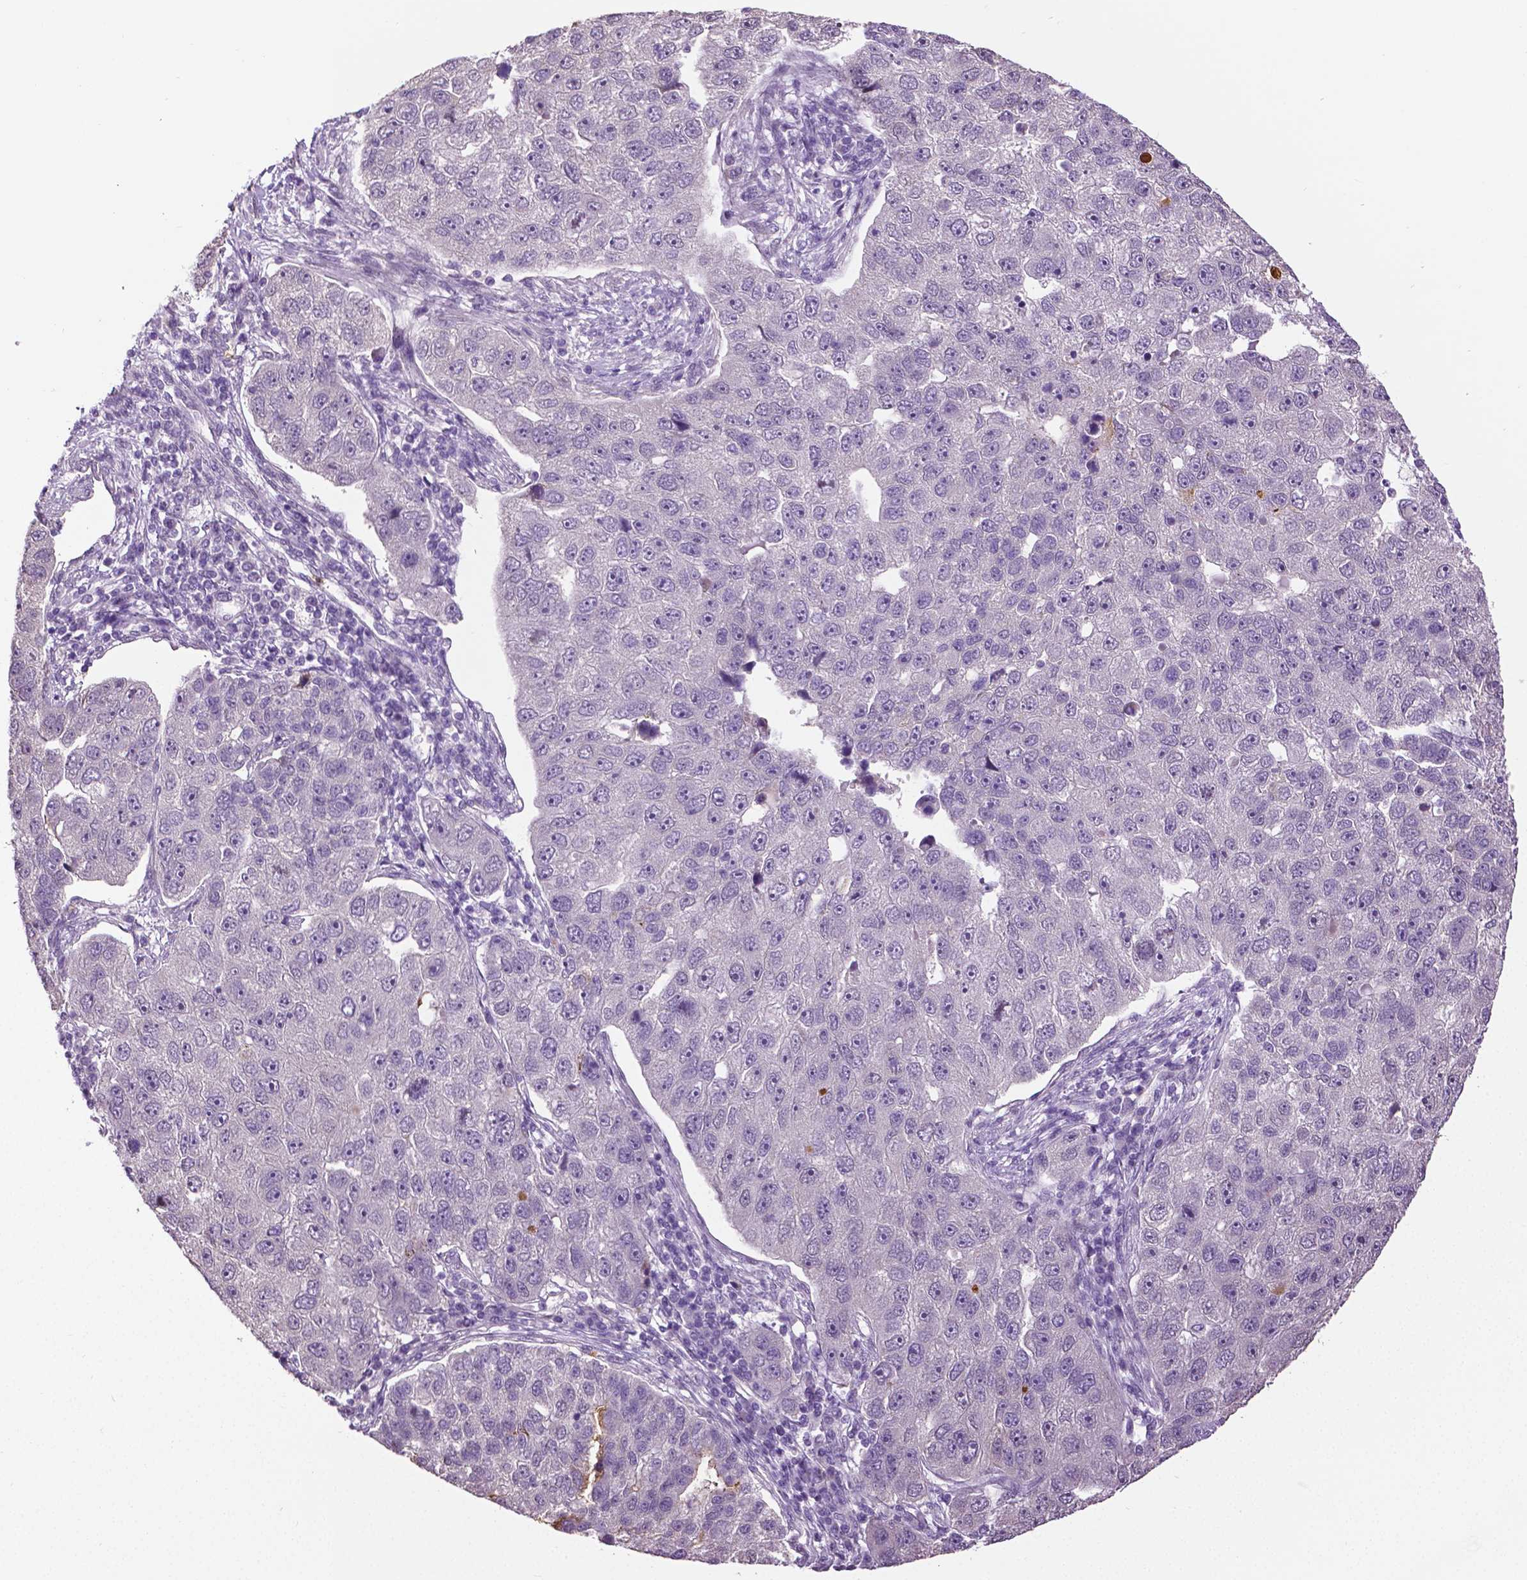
{"staining": {"intensity": "negative", "quantity": "none", "location": "none"}, "tissue": "pancreatic cancer", "cell_type": "Tumor cells", "image_type": "cancer", "snomed": [{"axis": "morphology", "description": "Adenocarcinoma, NOS"}, {"axis": "topography", "description": "Pancreas"}], "caption": "The histopathology image reveals no staining of tumor cells in pancreatic cancer. The staining is performed using DAB (3,3'-diaminobenzidine) brown chromogen with nuclei counter-stained in using hematoxylin.", "gene": "PTPN5", "patient": {"sex": "female", "age": 61}}